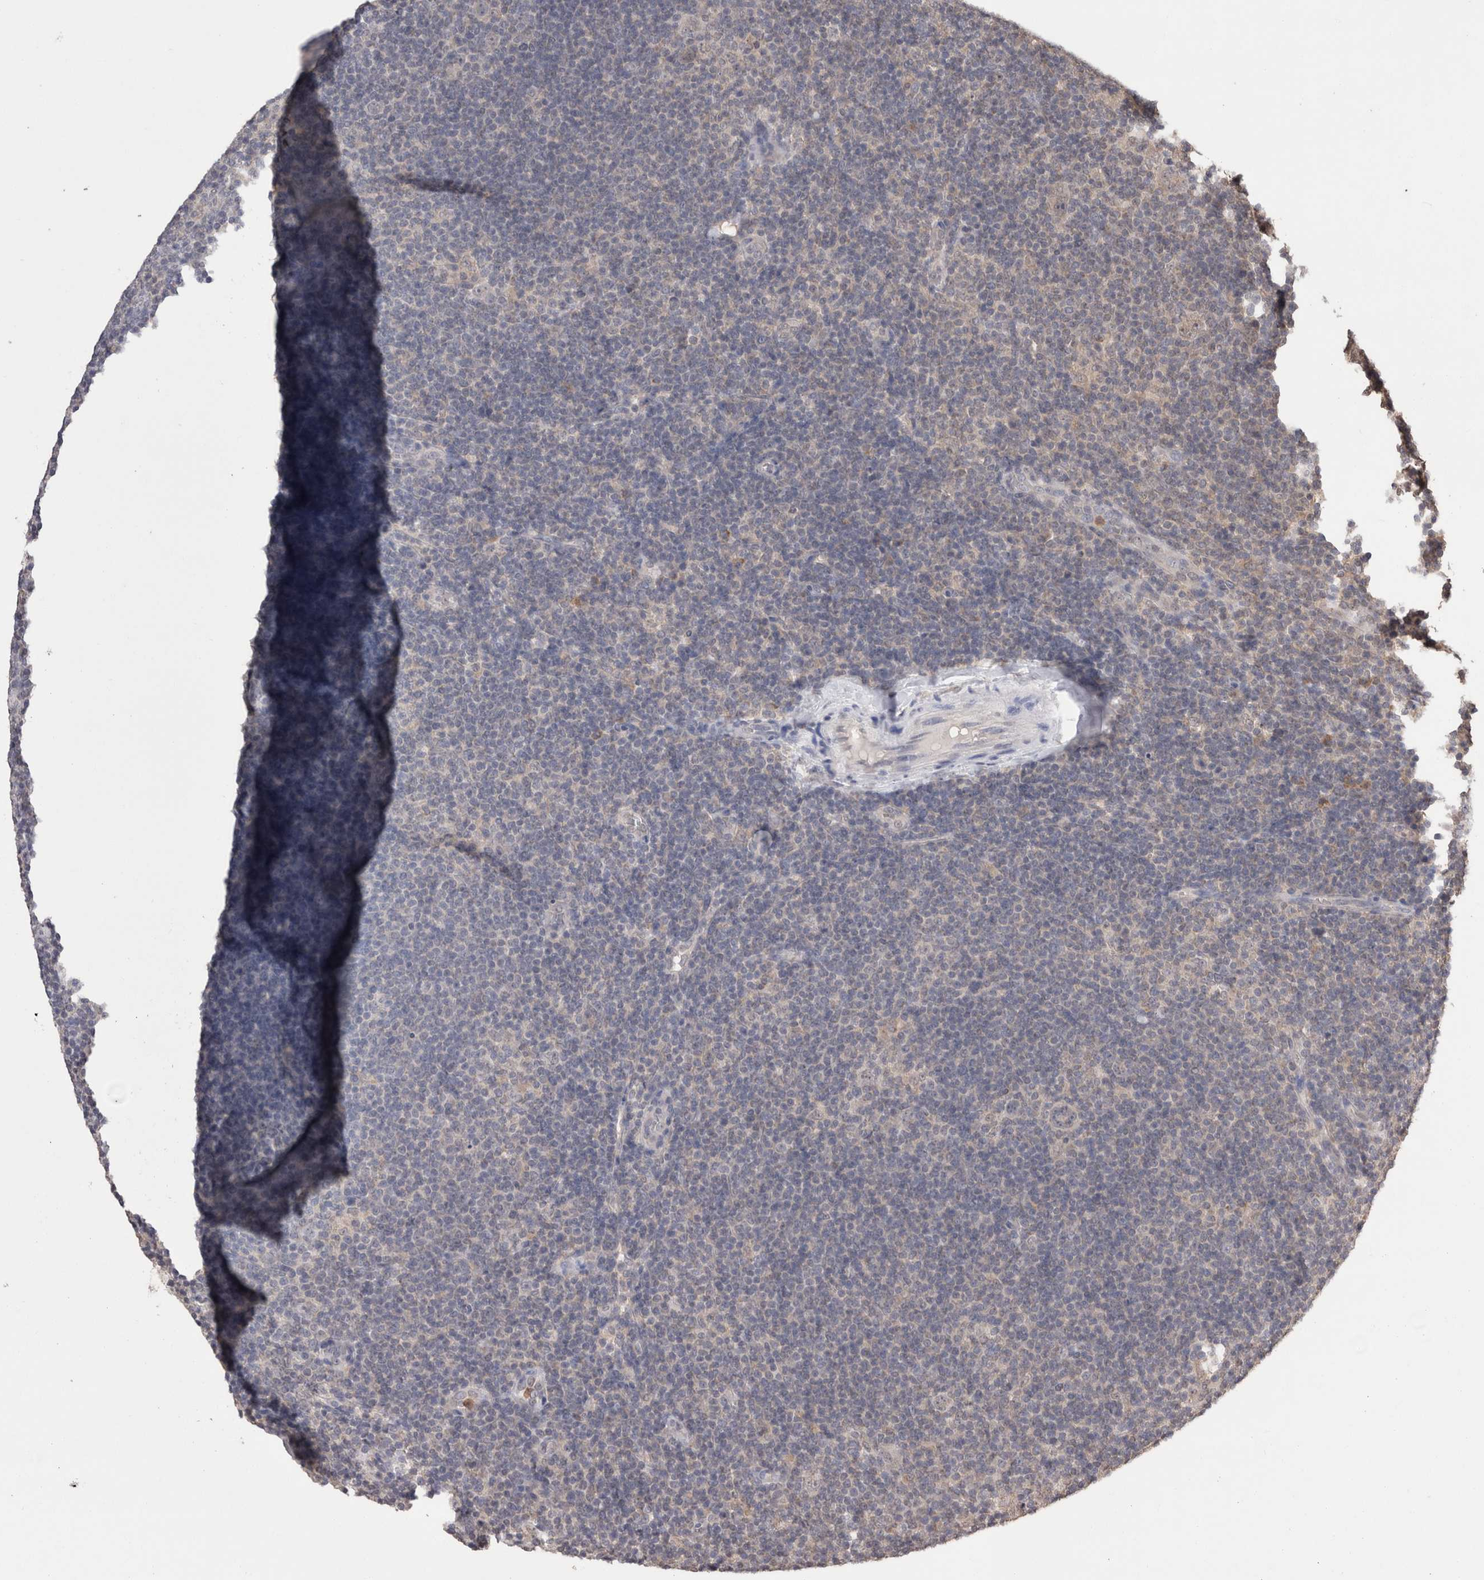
{"staining": {"intensity": "negative", "quantity": "none", "location": "none"}, "tissue": "lymphoma", "cell_type": "Tumor cells", "image_type": "cancer", "snomed": [{"axis": "morphology", "description": "Hodgkin's disease, NOS"}, {"axis": "topography", "description": "Lymph node"}], "caption": "Tumor cells show no significant expression in lymphoma. Nuclei are stained in blue.", "gene": "GRK5", "patient": {"sex": "female", "age": 57}}